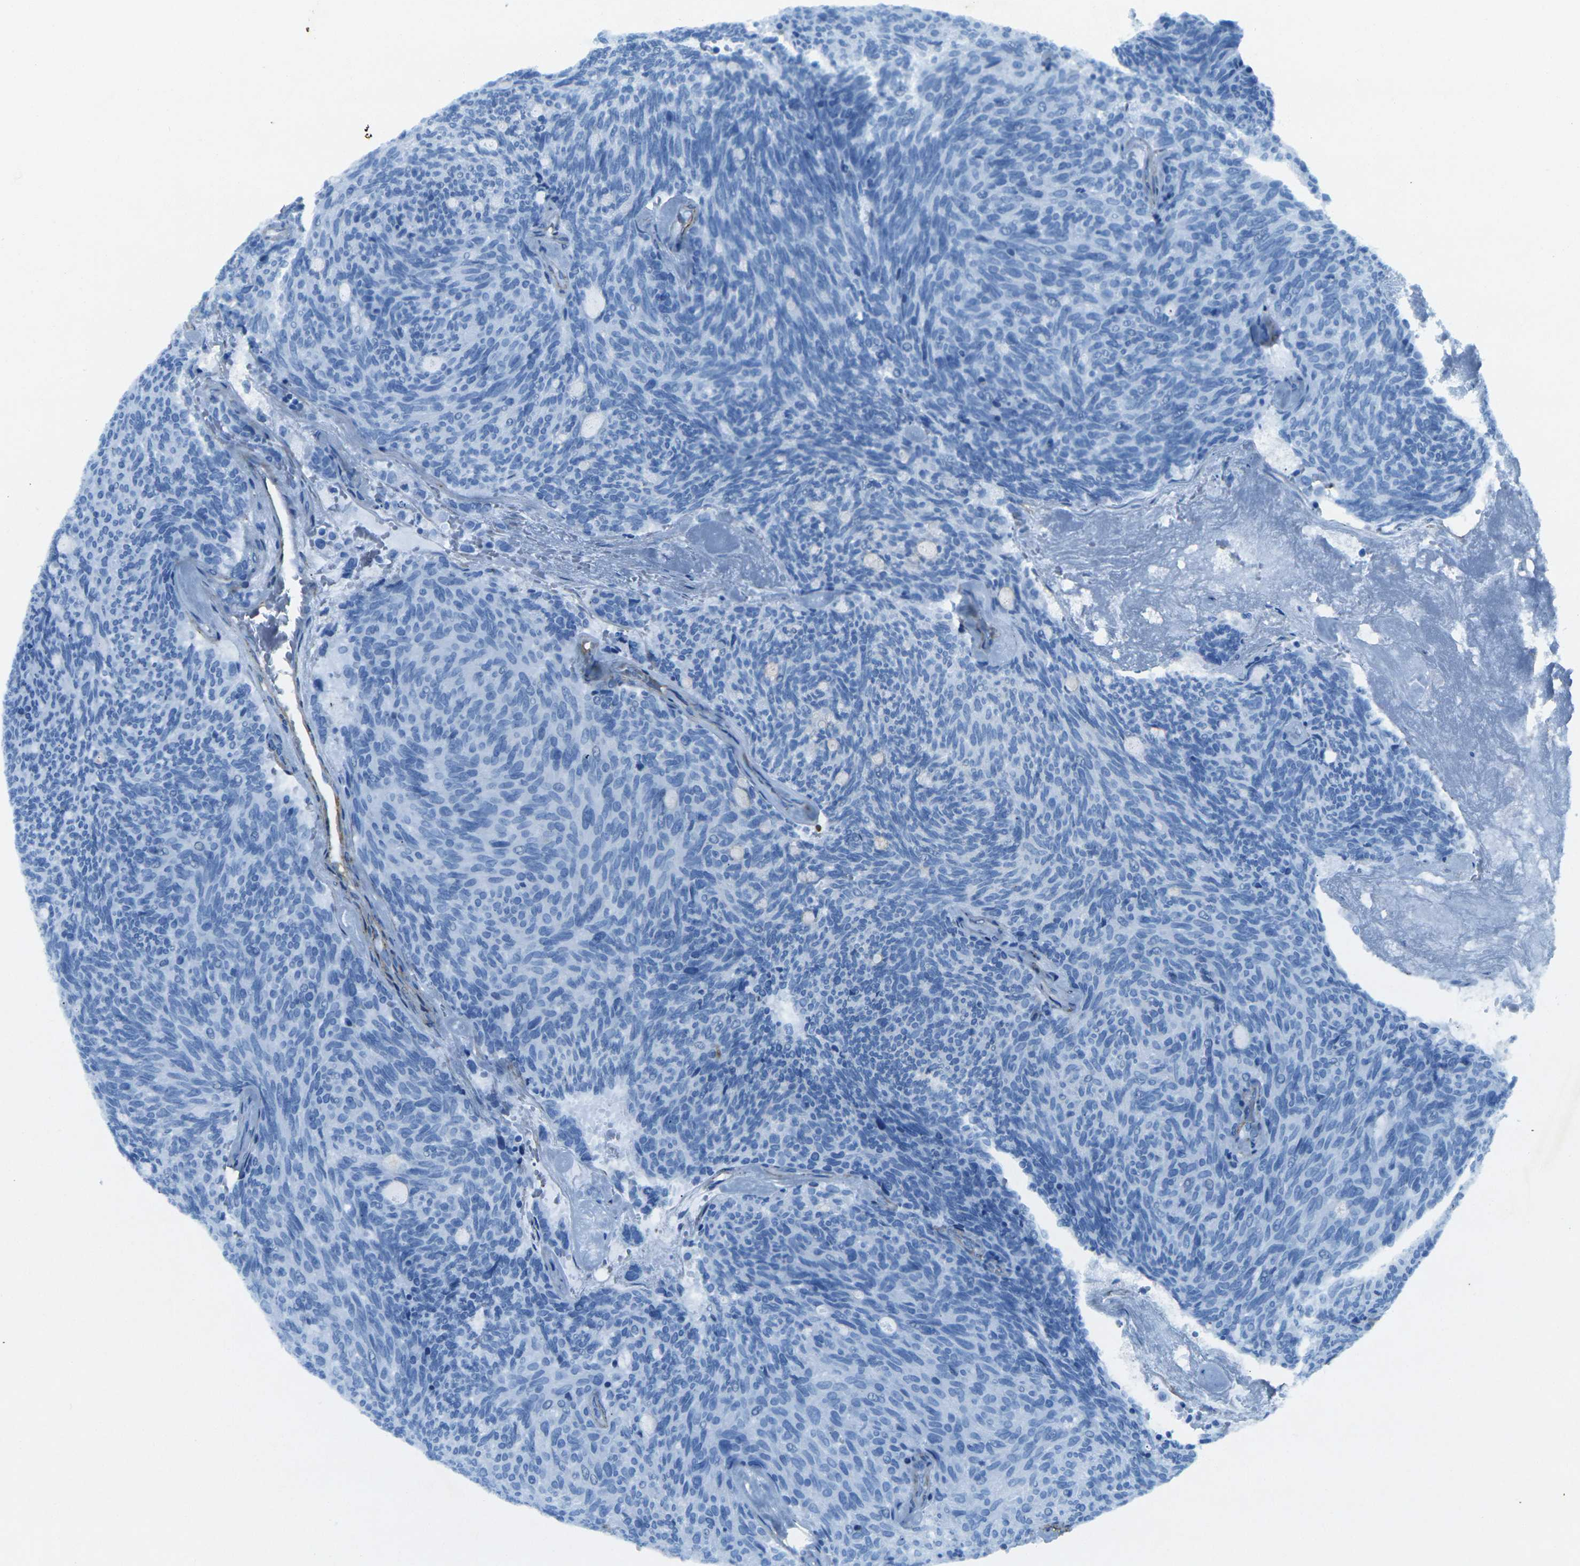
{"staining": {"intensity": "negative", "quantity": "none", "location": "none"}, "tissue": "carcinoid", "cell_type": "Tumor cells", "image_type": "cancer", "snomed": [{"axis": "morphology", "description": "Carcinoid, malignant, NOS"}, {"axis": "topography", "description": "Pancreas"}], "caption": "An image of carcinoid stained for a protein demonstrates no brown staining in tumor cells.", "gene": "EPHA7", "patient": {"sex": "female", "age": 54}}